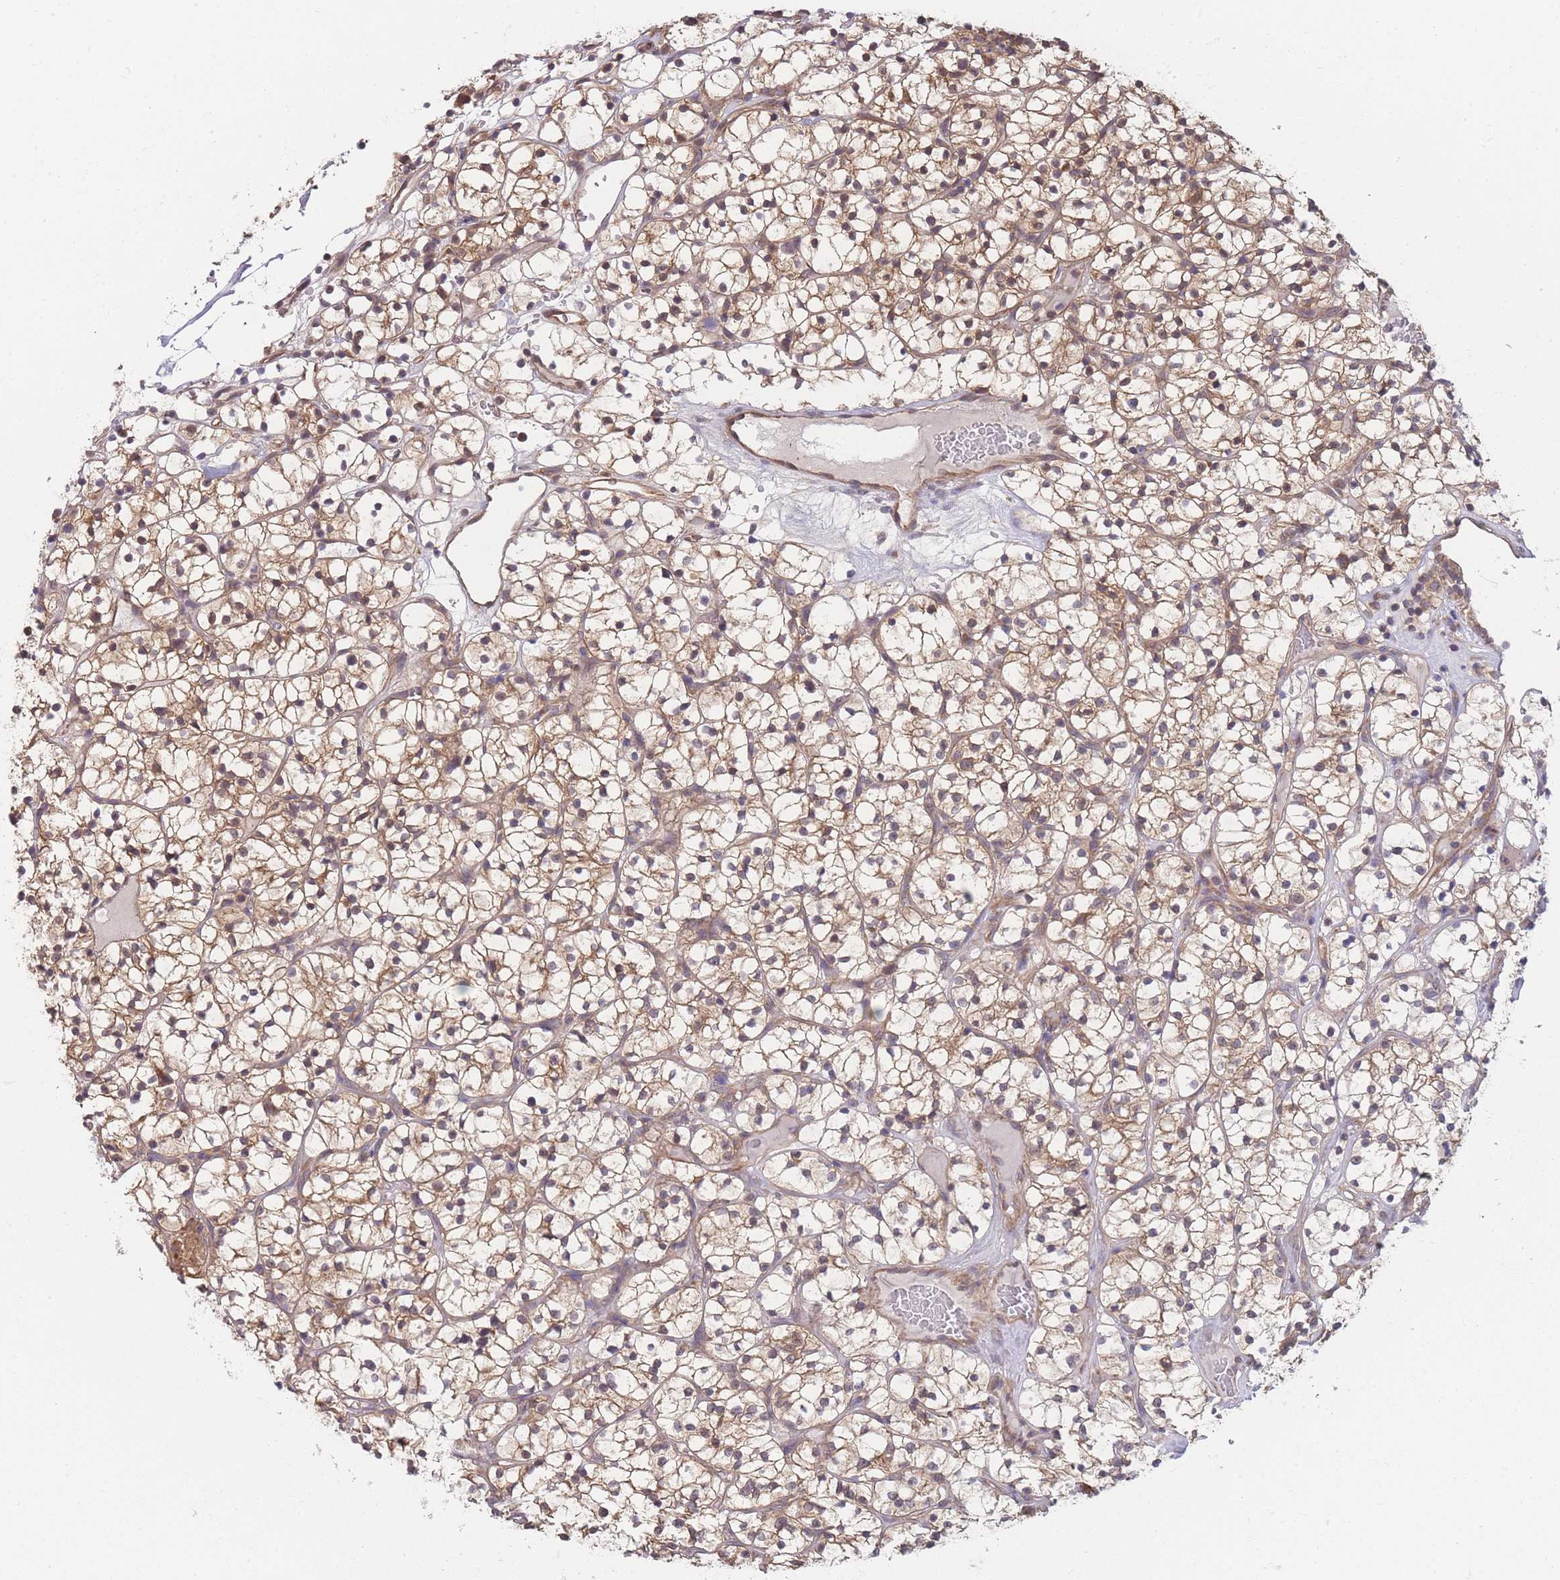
{"staining": {"intensity": "moderate", "quantity": ">75%", "location": "cytoplasmic/membranous"}, "tissue": "renal cancer", "cell_type": "Tumor cells", "image_type": "cancer", "snomed": [{"axis": "morphology", "description": "Adenocarcinoma, NOS"}, {"axis": "topography", "description": "Kidney"}], "caption": "The histopathology image shows immunohistochemical staining of renal cancer. There is moderate cytoplasmic/membranous positivity is identified in about >75% of tumor cells.", "gene": "MRPS18B", "patient": {"sex": "female", "age": 64}}